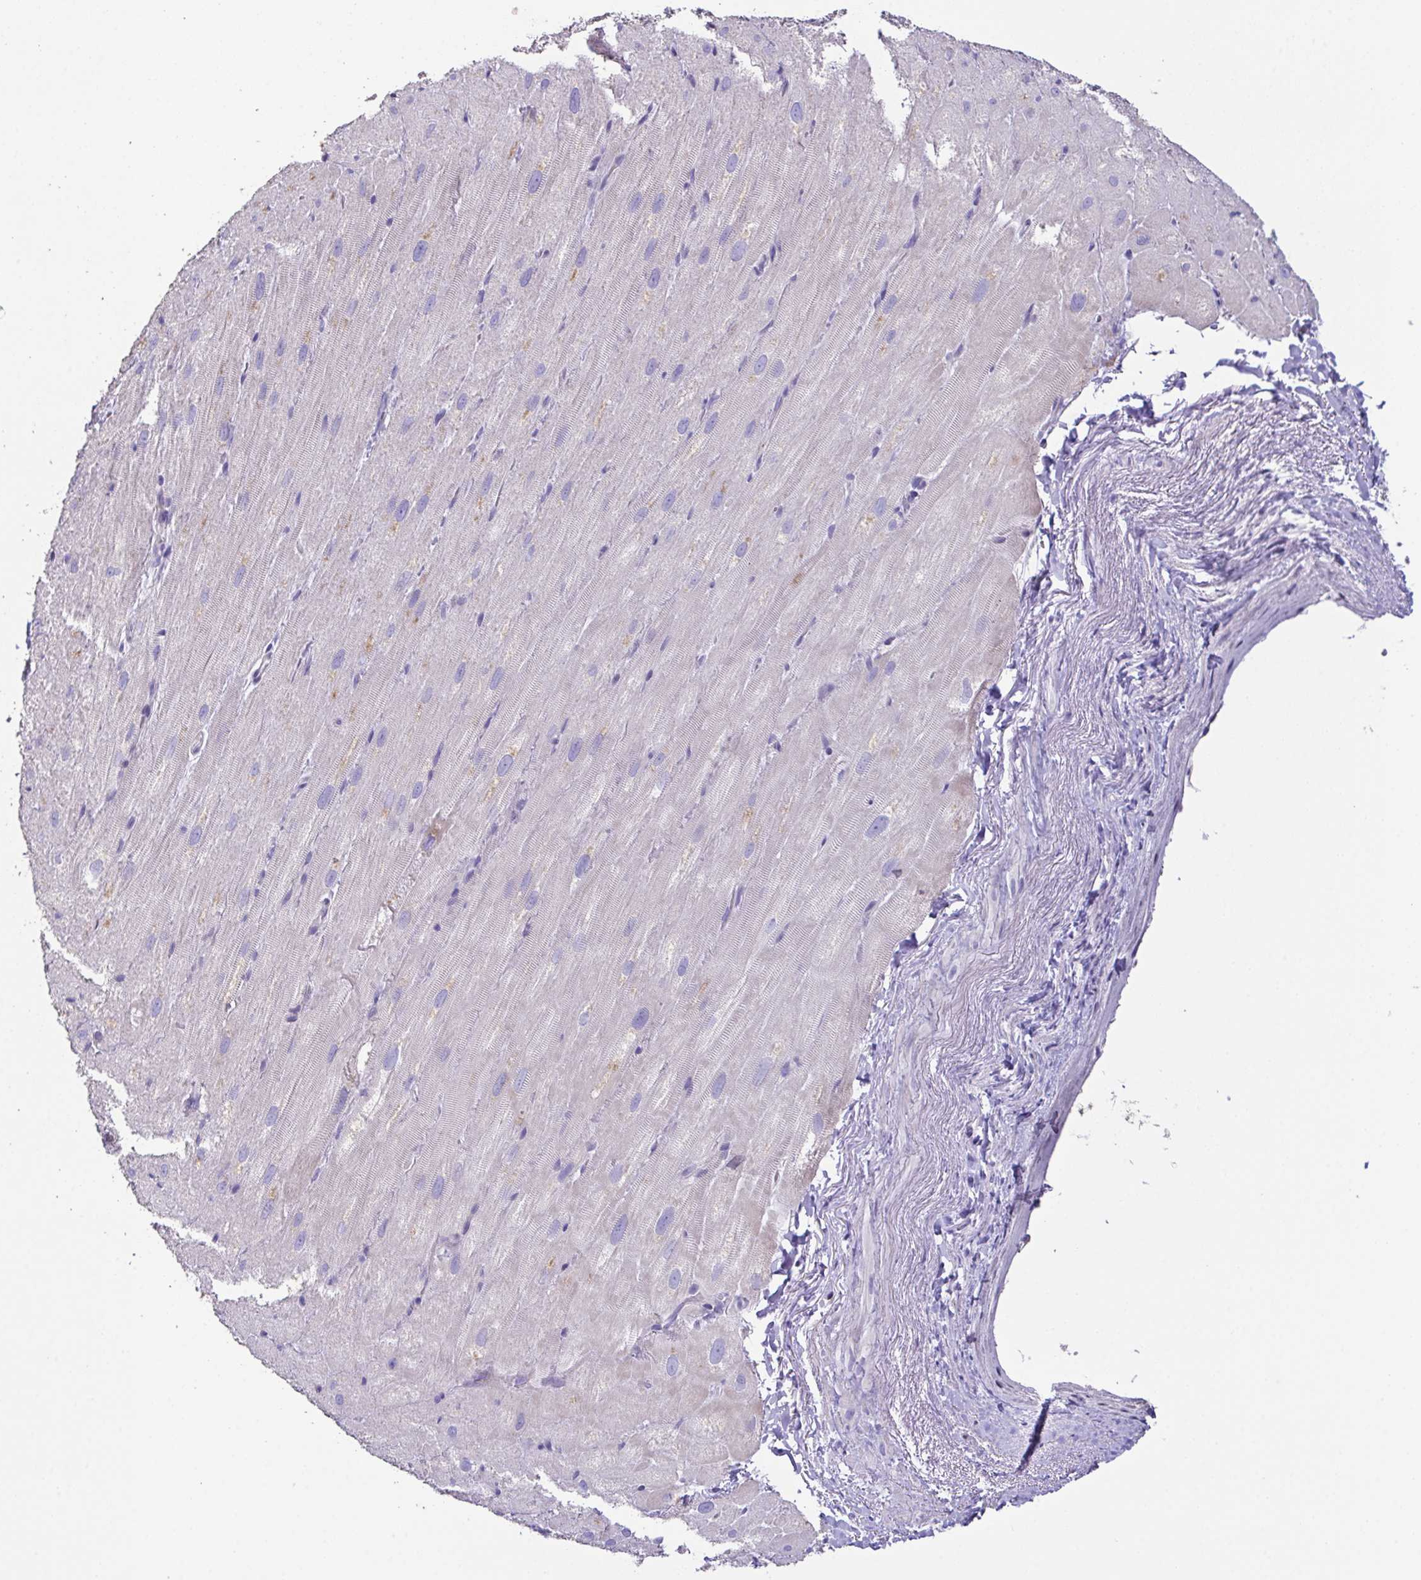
{"staining": {"intensity": "moderate", "quantity": "<25%", "location": "cytoplasmic/membranous"}, "tissue": "heart muscle", "cell_type": "Cardiomyocytes", "image_type": "normal", "snomed": [{"axis": "morphology", "description": "Normal tissue, NOS"}, {"axis": "topography", "description": "Heart"}], "caption": "Immunohistochemistry staining of normal heart muscle, which exhibits low levels of moderate cytoplasmic/membranous staining in about <25% of cardiomyocytes indicating moderate cytoplasmic/membranous protein staining. The staining was performed using DAB (brown) for protein detection and nuclei were counterstained in hematoxylin (blue).", "gene": "MARCO", "patient": {"sex": "male", "age": 62}}